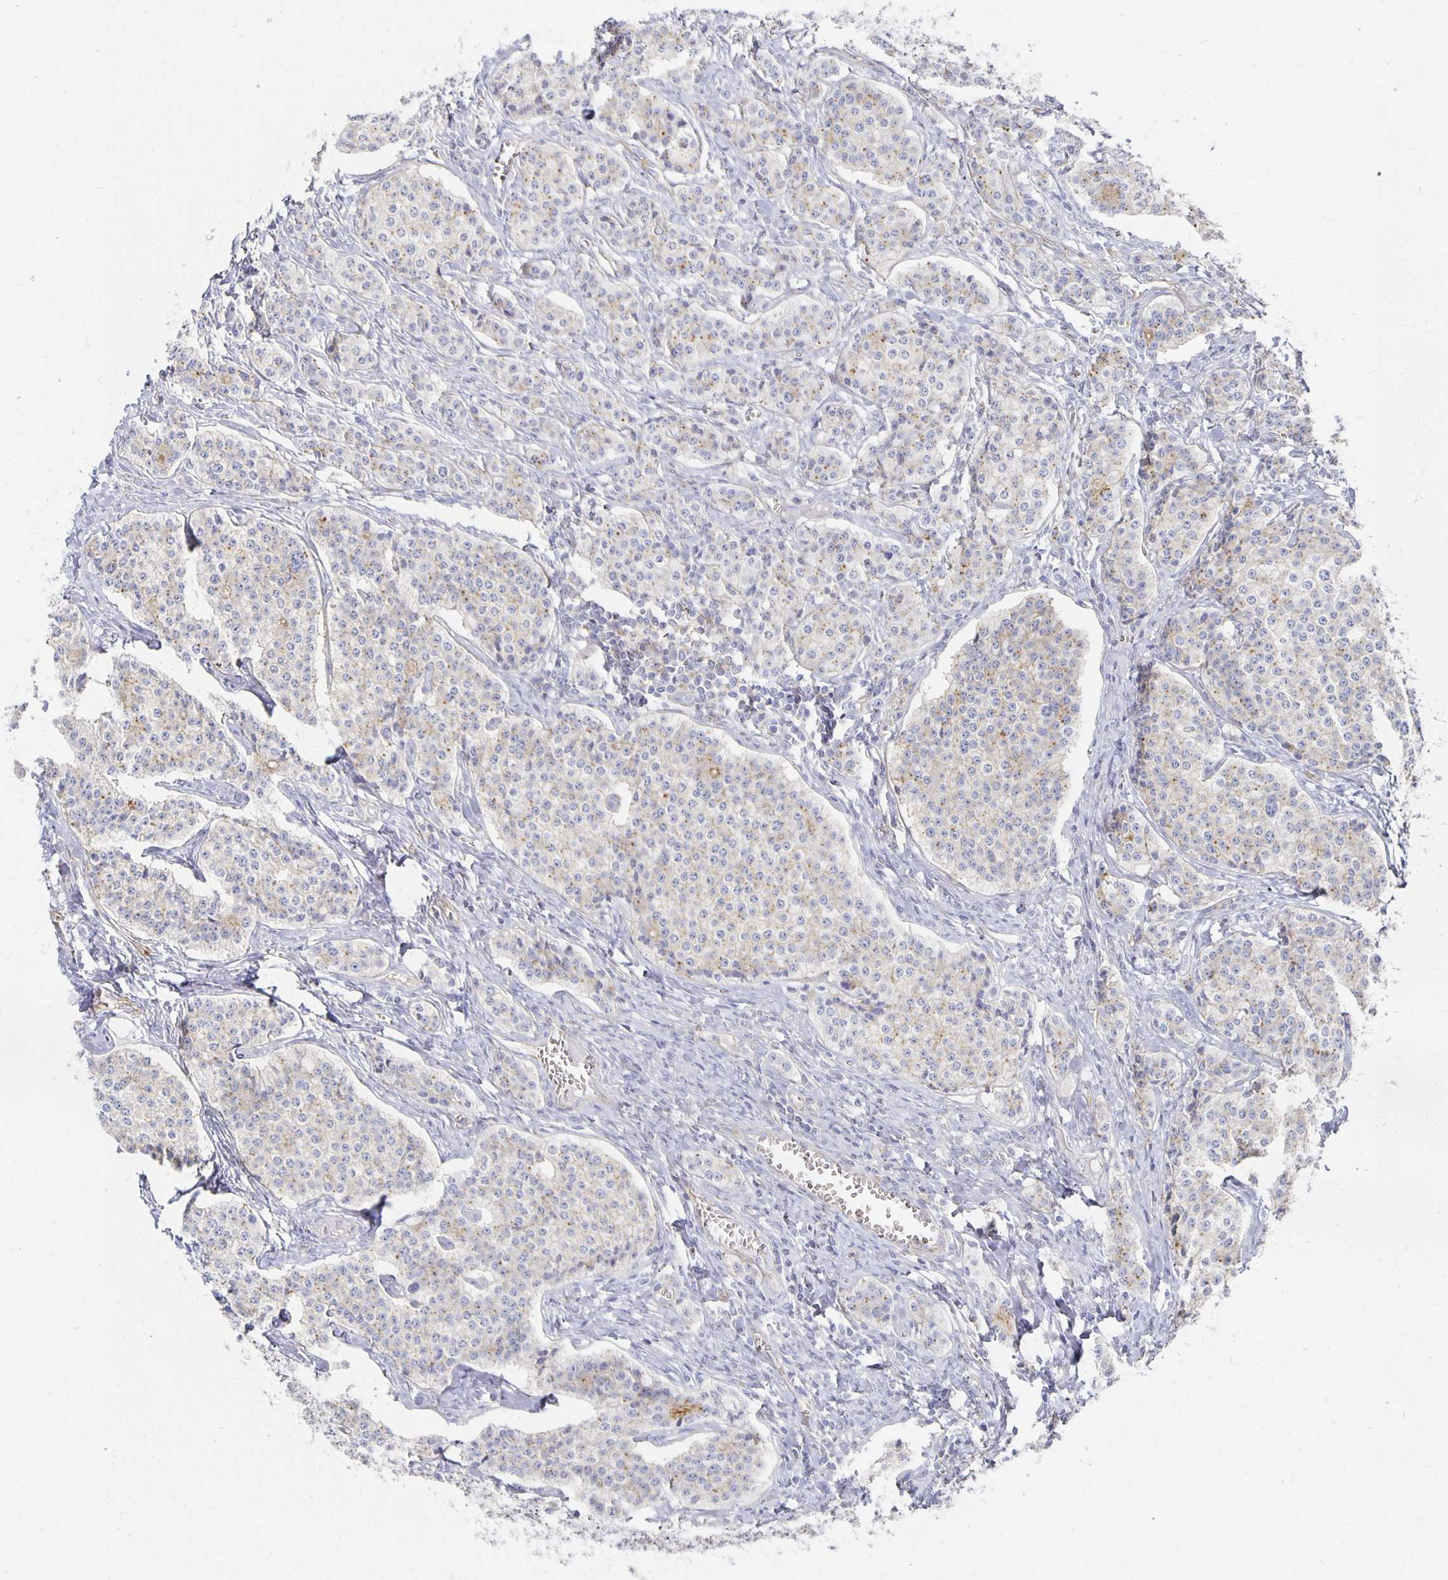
{"staining": {"intensity": "weak", "quantity": "<25%", "location": "cytoplasmic/membranous"}, "tissue": "carcinoid", "cell_type": "Tumor cells", "image_type": "cancer", "snomed": [{"axis": "morphology", "description": "Carcinoid, malignant, NOS"}, {"axis": "topography", "description": "Small intestine"}], "caption": "Carcinoid stained for a protein using IHC shows no expression tumor cells.", "gene": "TAAR1", "patient": {"sex": "female", "age": 64}}